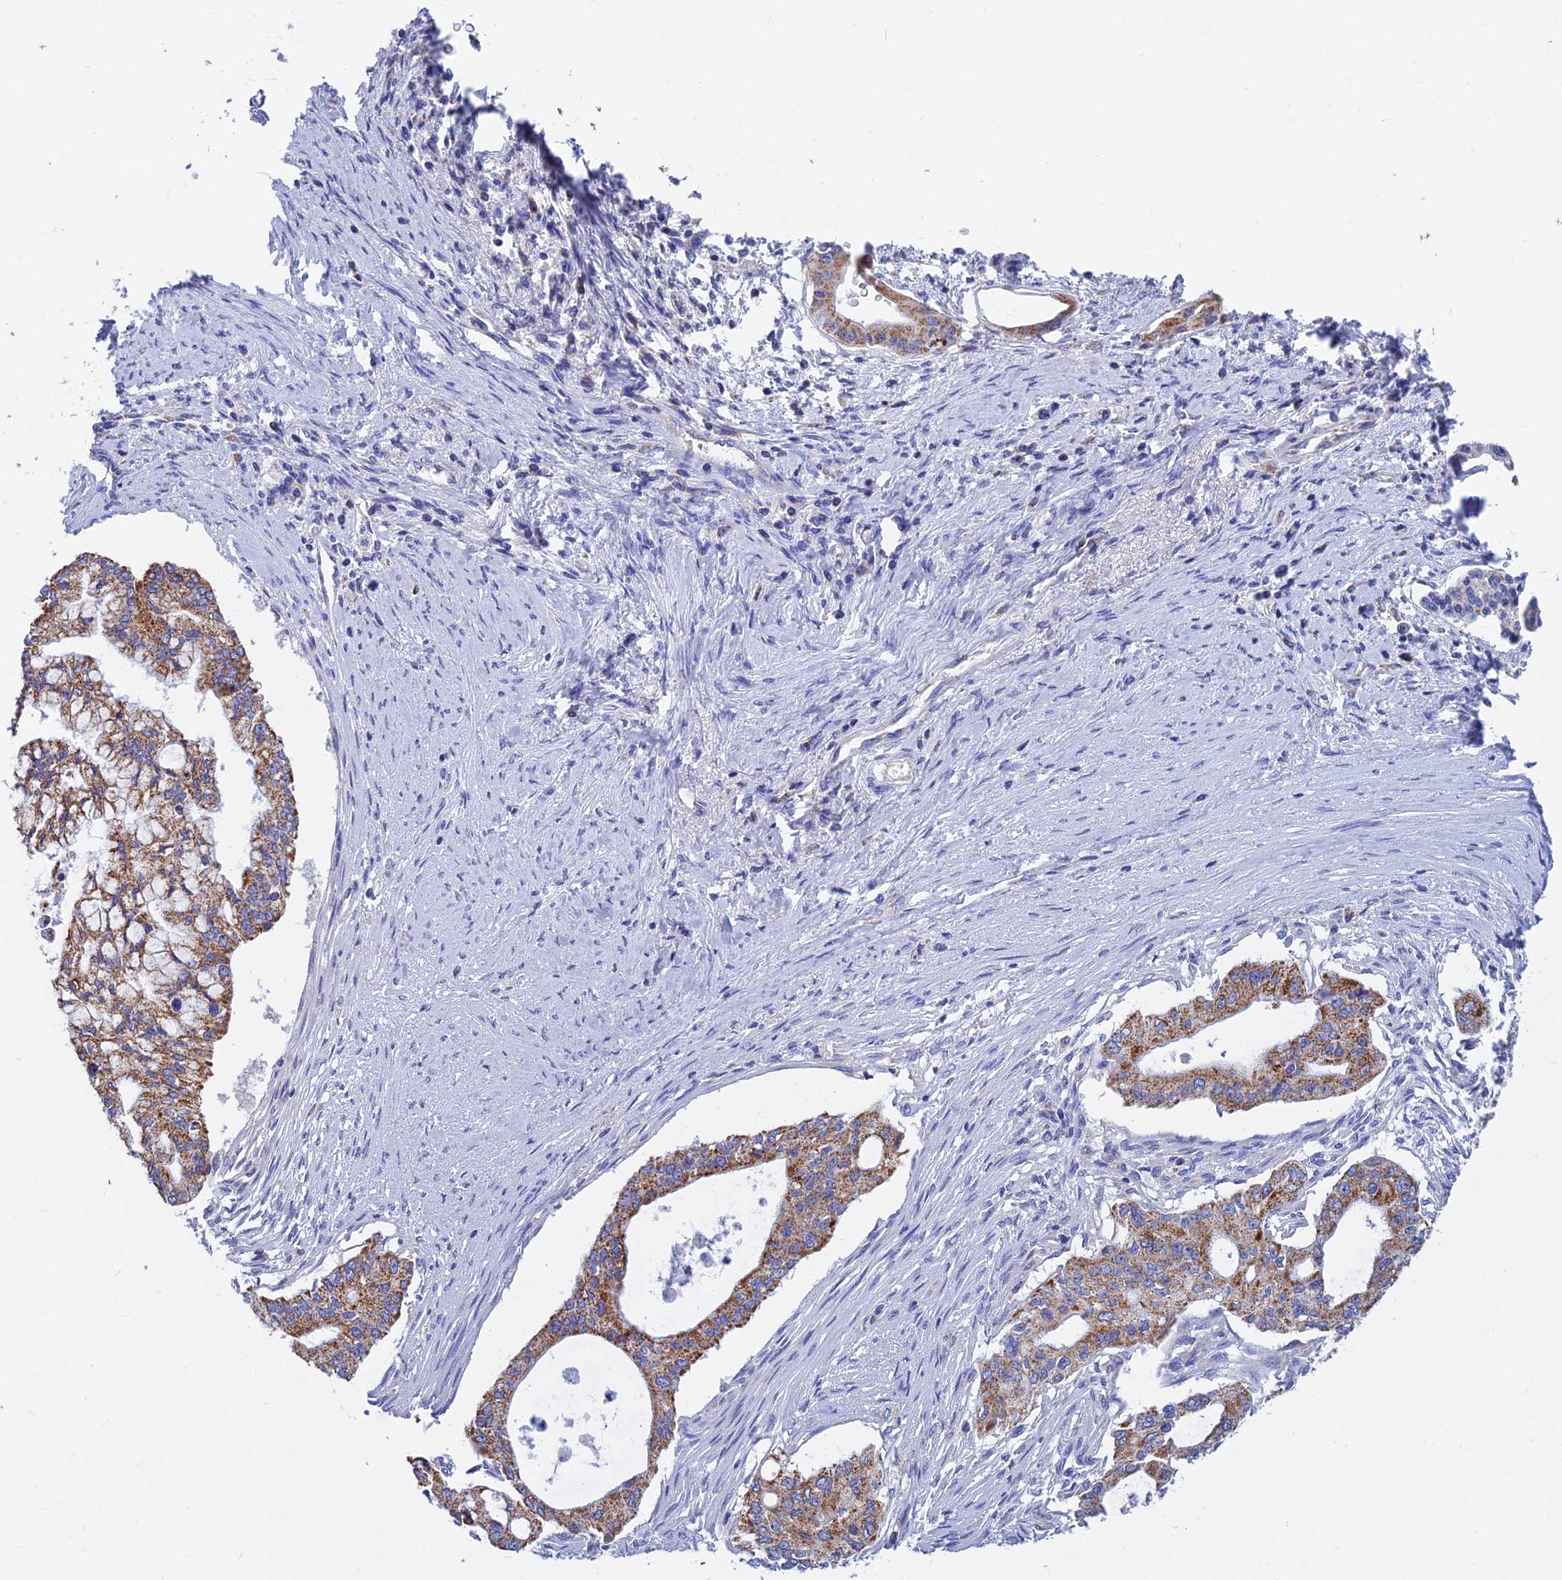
{"staining": {"intensity": "moderate", "quantity": ">75%", "location": "cytoplasmic/membranous"}, "tissue": "pancreatic cancer", "cell_type": "Tumor cells", "image_type": "cancer", "snomed": [{"axis": "morphology", "description": "Adenocarcinoma, NOS"}, {"axis": "topography", "description": "Pancreas"}], "caption": "Immunohistochemistry (IHC) (DAB (3,3'-diaminobenzidine)) staining of pancreatic adenocarcinoma demonstrates moderate cytoplasmic/membranous protein positivity in about >75% of tumor cells.", "gene": "MGST1", "patient": {"sex": "male", "age": 46}}